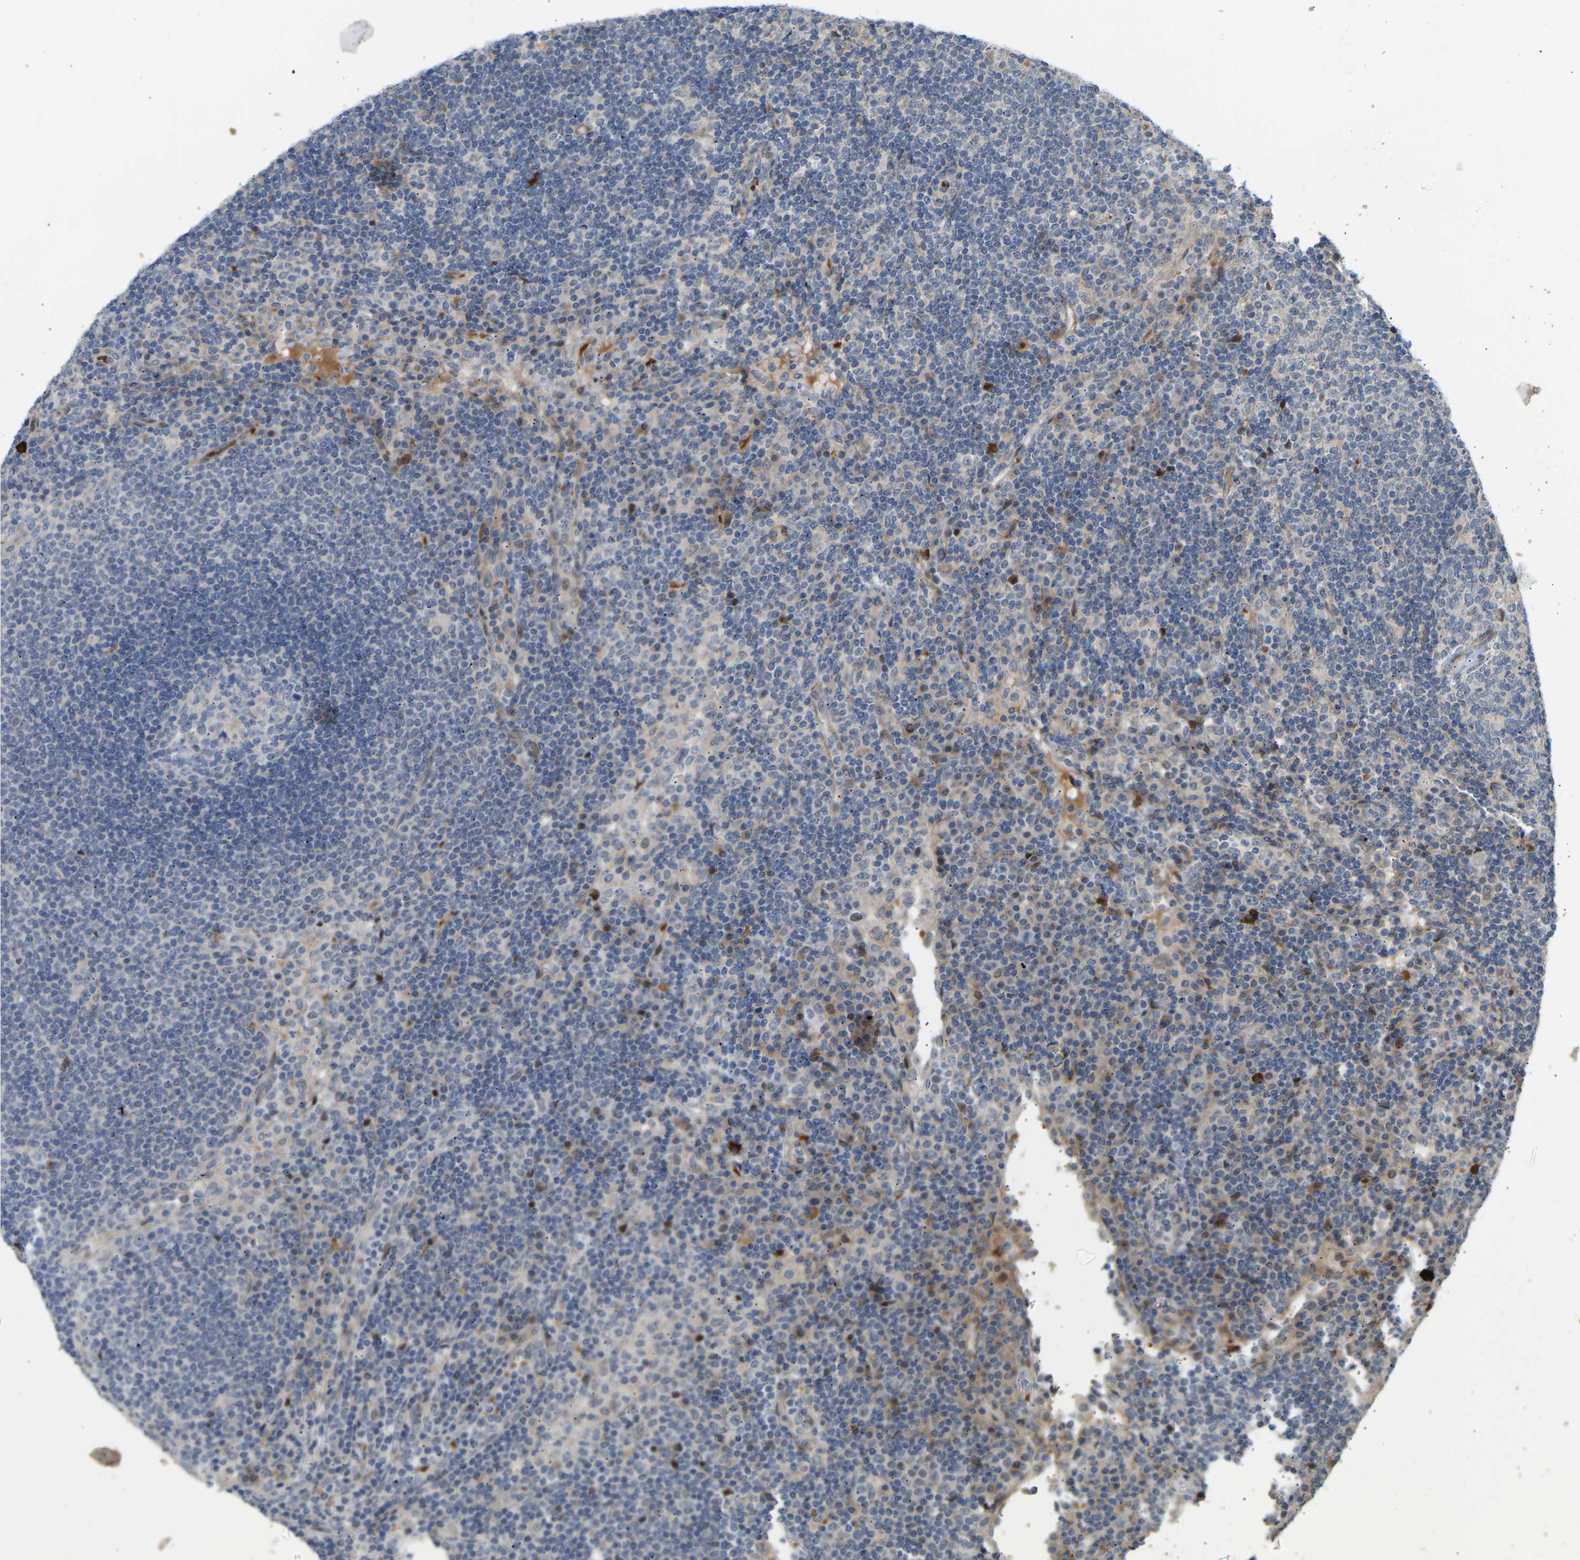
{"staining": {"intensity": "negative", "quantity": "none", "location": "none"}, "tissue": "lymph node", "cell_type": "Germinal center cells", "image_type": "normal", "snomed": [{"axis": "morphology", "description": "Normal tissue, NOS"}, {"axis": "topography", "description": "Lymph node"}], "caption": "This is a photomicrograph of IHC staining of benign lymph node, which shows no expression in germinal center cells. (DAB (3,3'-diaminobenzidine) immunohistochemistry (IHC) with hematoxylin counter stain).", "gene": "POGLUT2", "patient": {"sex": "female", "age": 53}}